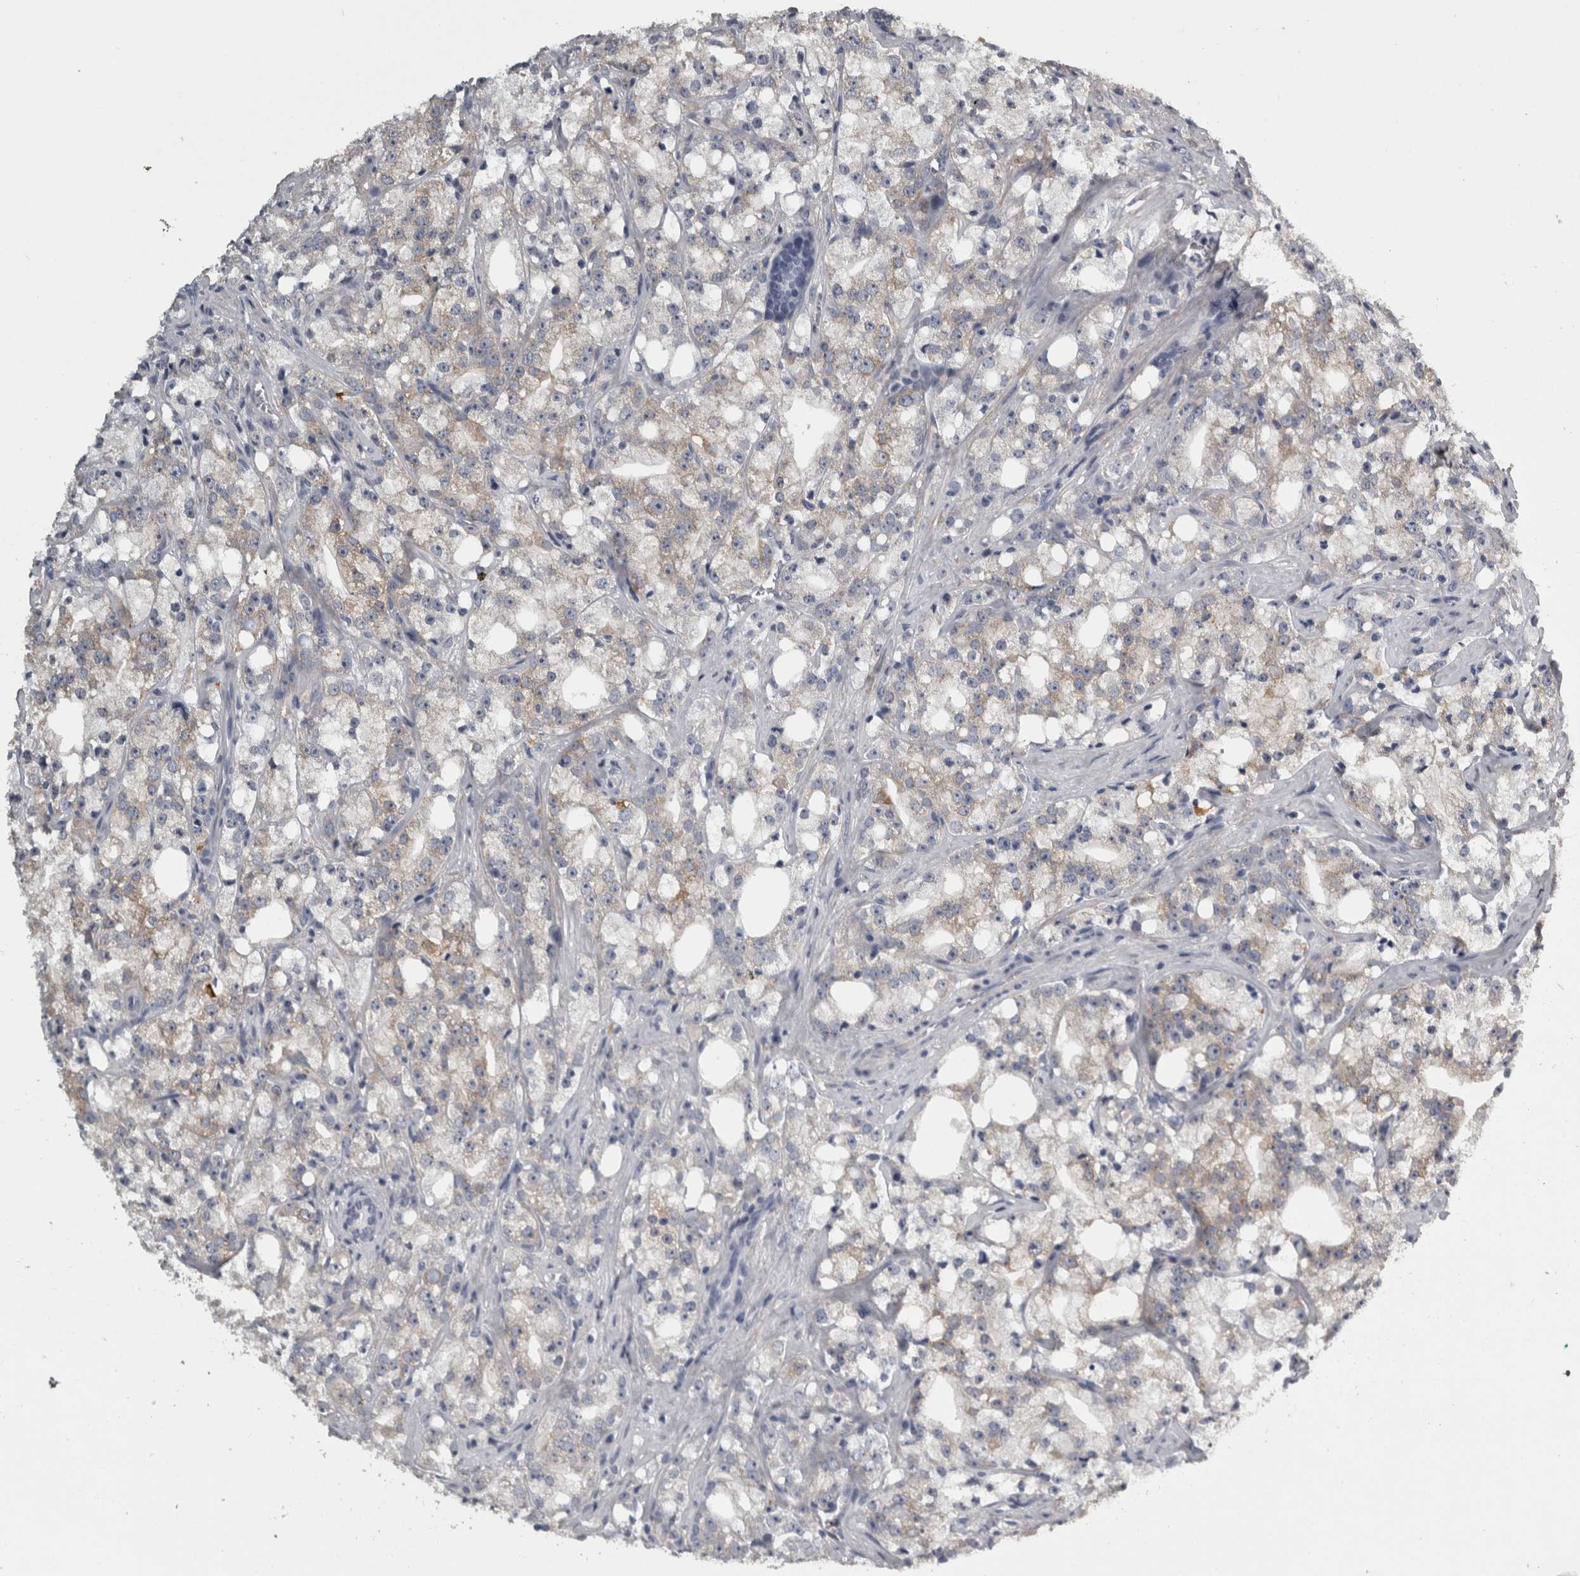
{"staining": {"intensity": "weak", "quantity": "25%-75%", "location": "cytoplasmic/membranous"}, "tissue": "prostate cancer", "cell_type": "Tumor cells", "image_type": "cancer", "snomed": [{"axis": "morphology", "description": "Adenocarcinoma, High grade"}, {"axis": "topography", "description": "Prostate"}], "caption": "IHC of human high-grade adenocarcinoma (prostate) displays low levels of weak cytoplasmic/membranous staining in about 25%-75% of tumor cells.", "gene": "FRK", "patient": {"sex": "male", "age": 64}}